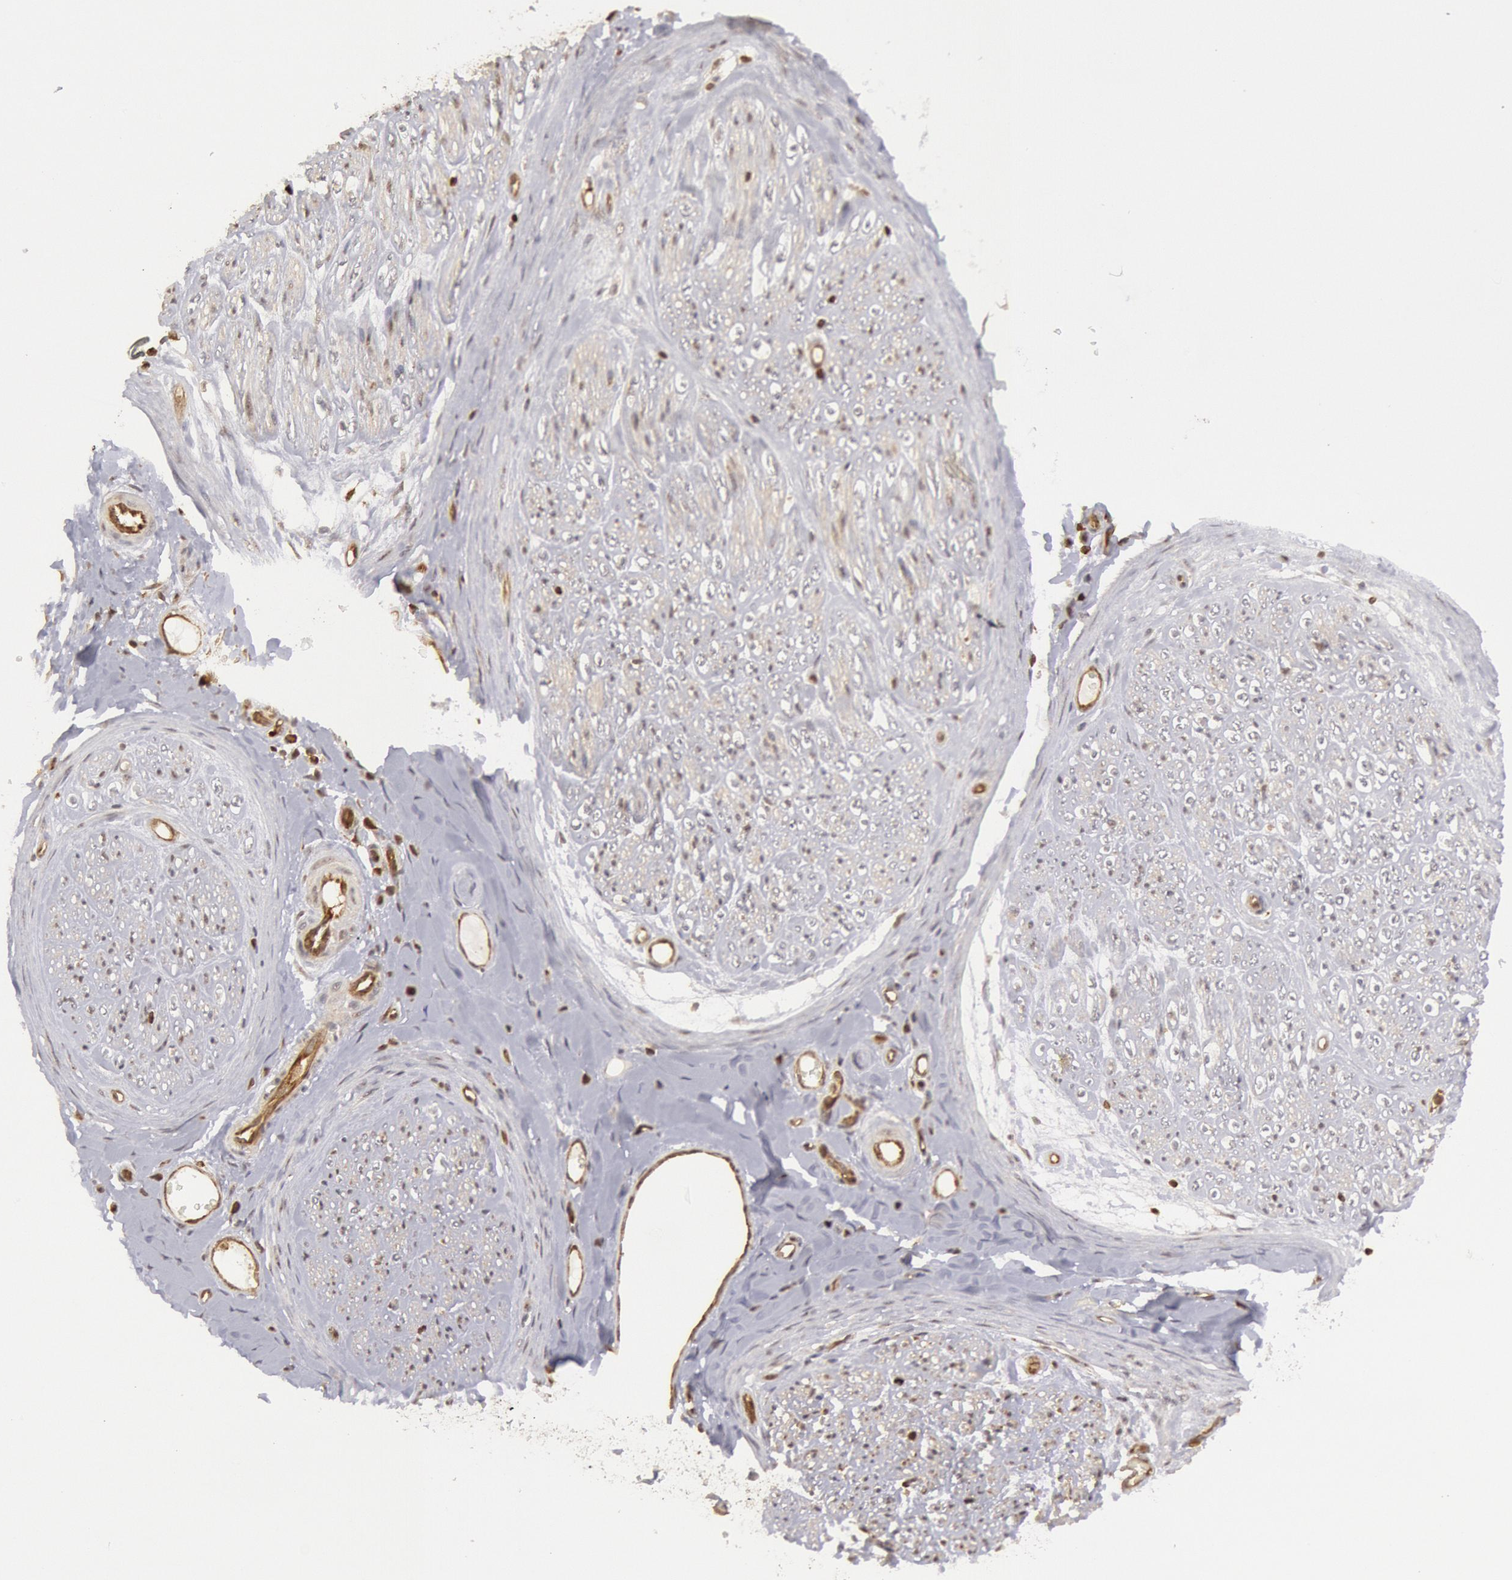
{"staining": {"intensity": "moderate", "quantity": "25%-75%", "location": "cytoplasmic/membranous"}, "tissue": "adipose tissue", "cell_type": "Adipocytes", "image_type": "normal", "snomed": [{"axis": "morphology", "description": "Normal tissue, NOS"}, {"axis": "morphology", "description": "Squamous cell carcinoma, NOS"}, {"axis": "topography", "description": "Skin"}, {"axis": "topography", "description": "Peripheral nerve tissue"}], "caption": "Protein analysis of benign adipose tissue exhibits moderate cytoplasmic/membranous expression in about 25%-75% of adipocytes.", "gene": "ENSG00000250264", "patient": {"sex": "male", "age": 83}}